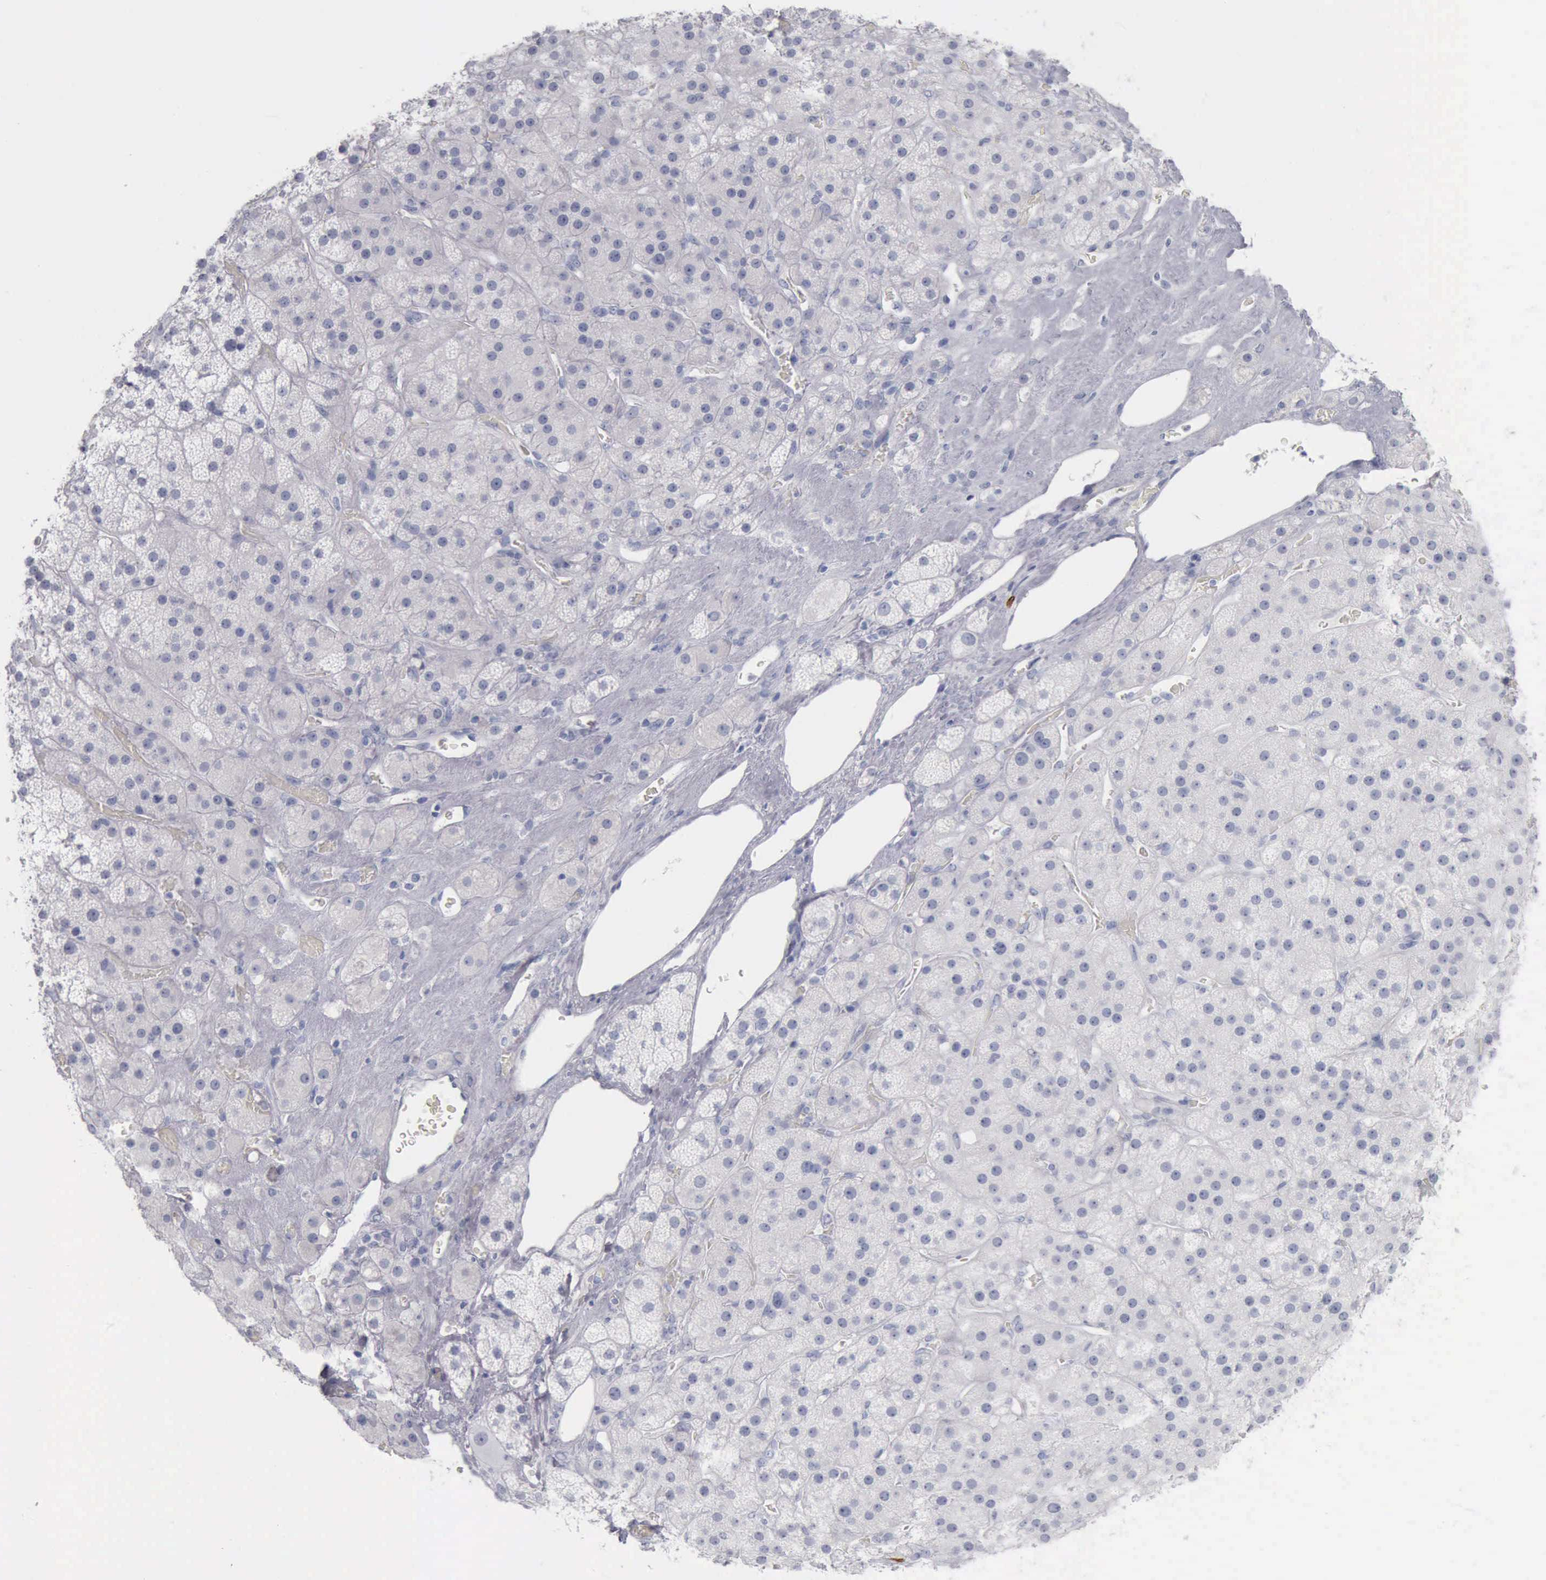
{"staining": {"intensity": "negative", "quantity": "none", "location": "none"}, "tissue": "adrenal gland", "cell_type": "Glandular cells", "image_type": "normal", "snomed": [{"axis": "morphology", "description": "Normal tissue, NOS"}, {"axis": "topography", "description": "Adrenal gland"}], "caption": "IHC photomicrograph of unremarkable human adrenal gland stained for a protein (brown), which displays no staining in glandular cells. Brightfield microscopy of IHC stained with DAB (3,3'-diaminobenzidine) (brown) and hematoxylin (blue), captured at high magnification.", "gene": "CALD1", "patient": {"sex": "male", "age": 57}}